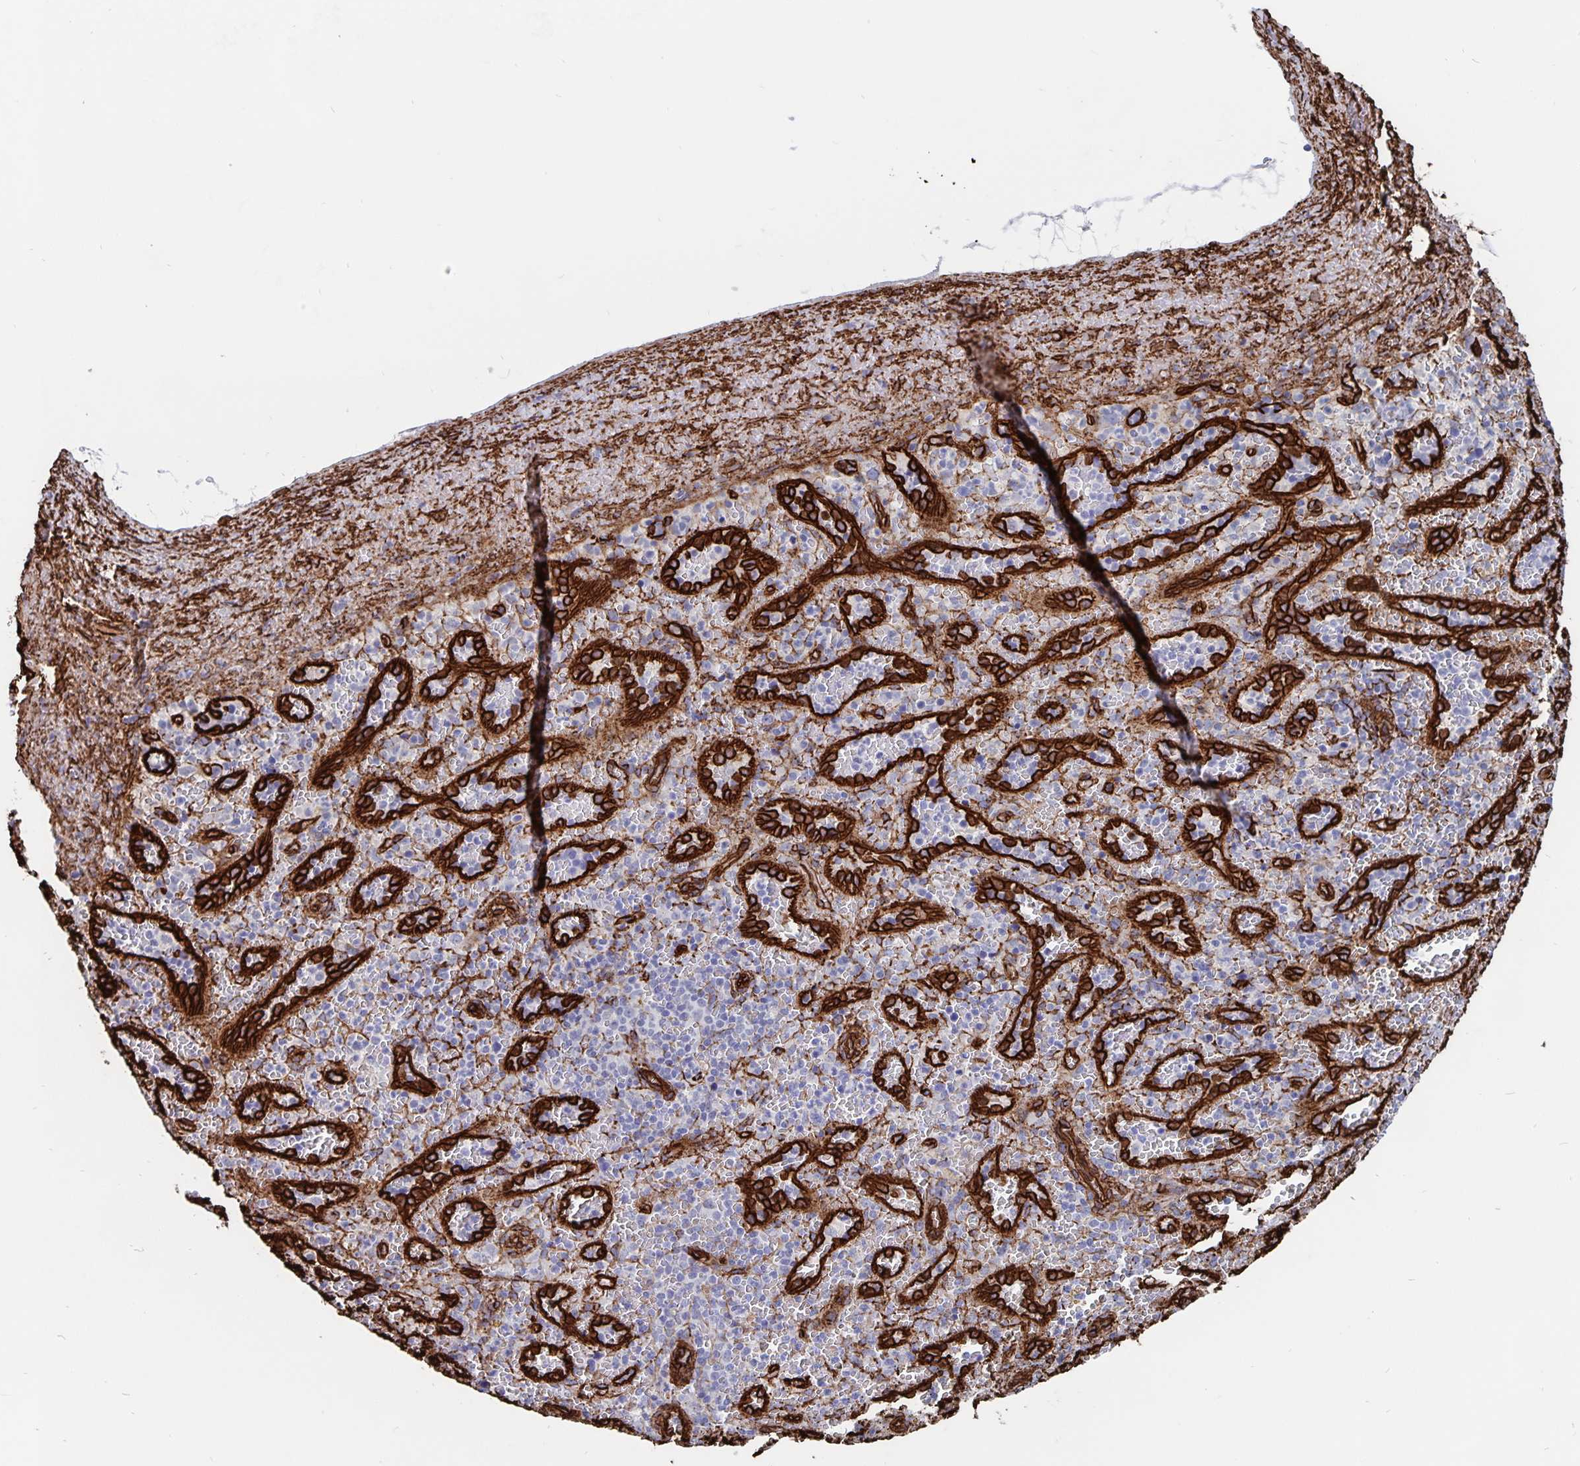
{"staining": {"intensity": "negative", "quantity": "none", "location": "none"}, "tissue": "spleen", "cell_type": "Cells in red pulp", "image_type": "normal", "snomed": [{"axis": "morphology", "description": "Normal tissue, NOS"}, {"axis": "topography", "description": "Spleen"}], "caption": "Protein analysis of normal spleen exhibits no significant expression in cells in red pulp.", "gene": "DCHS2", "patient": {"sex": "female", "age": 50}}